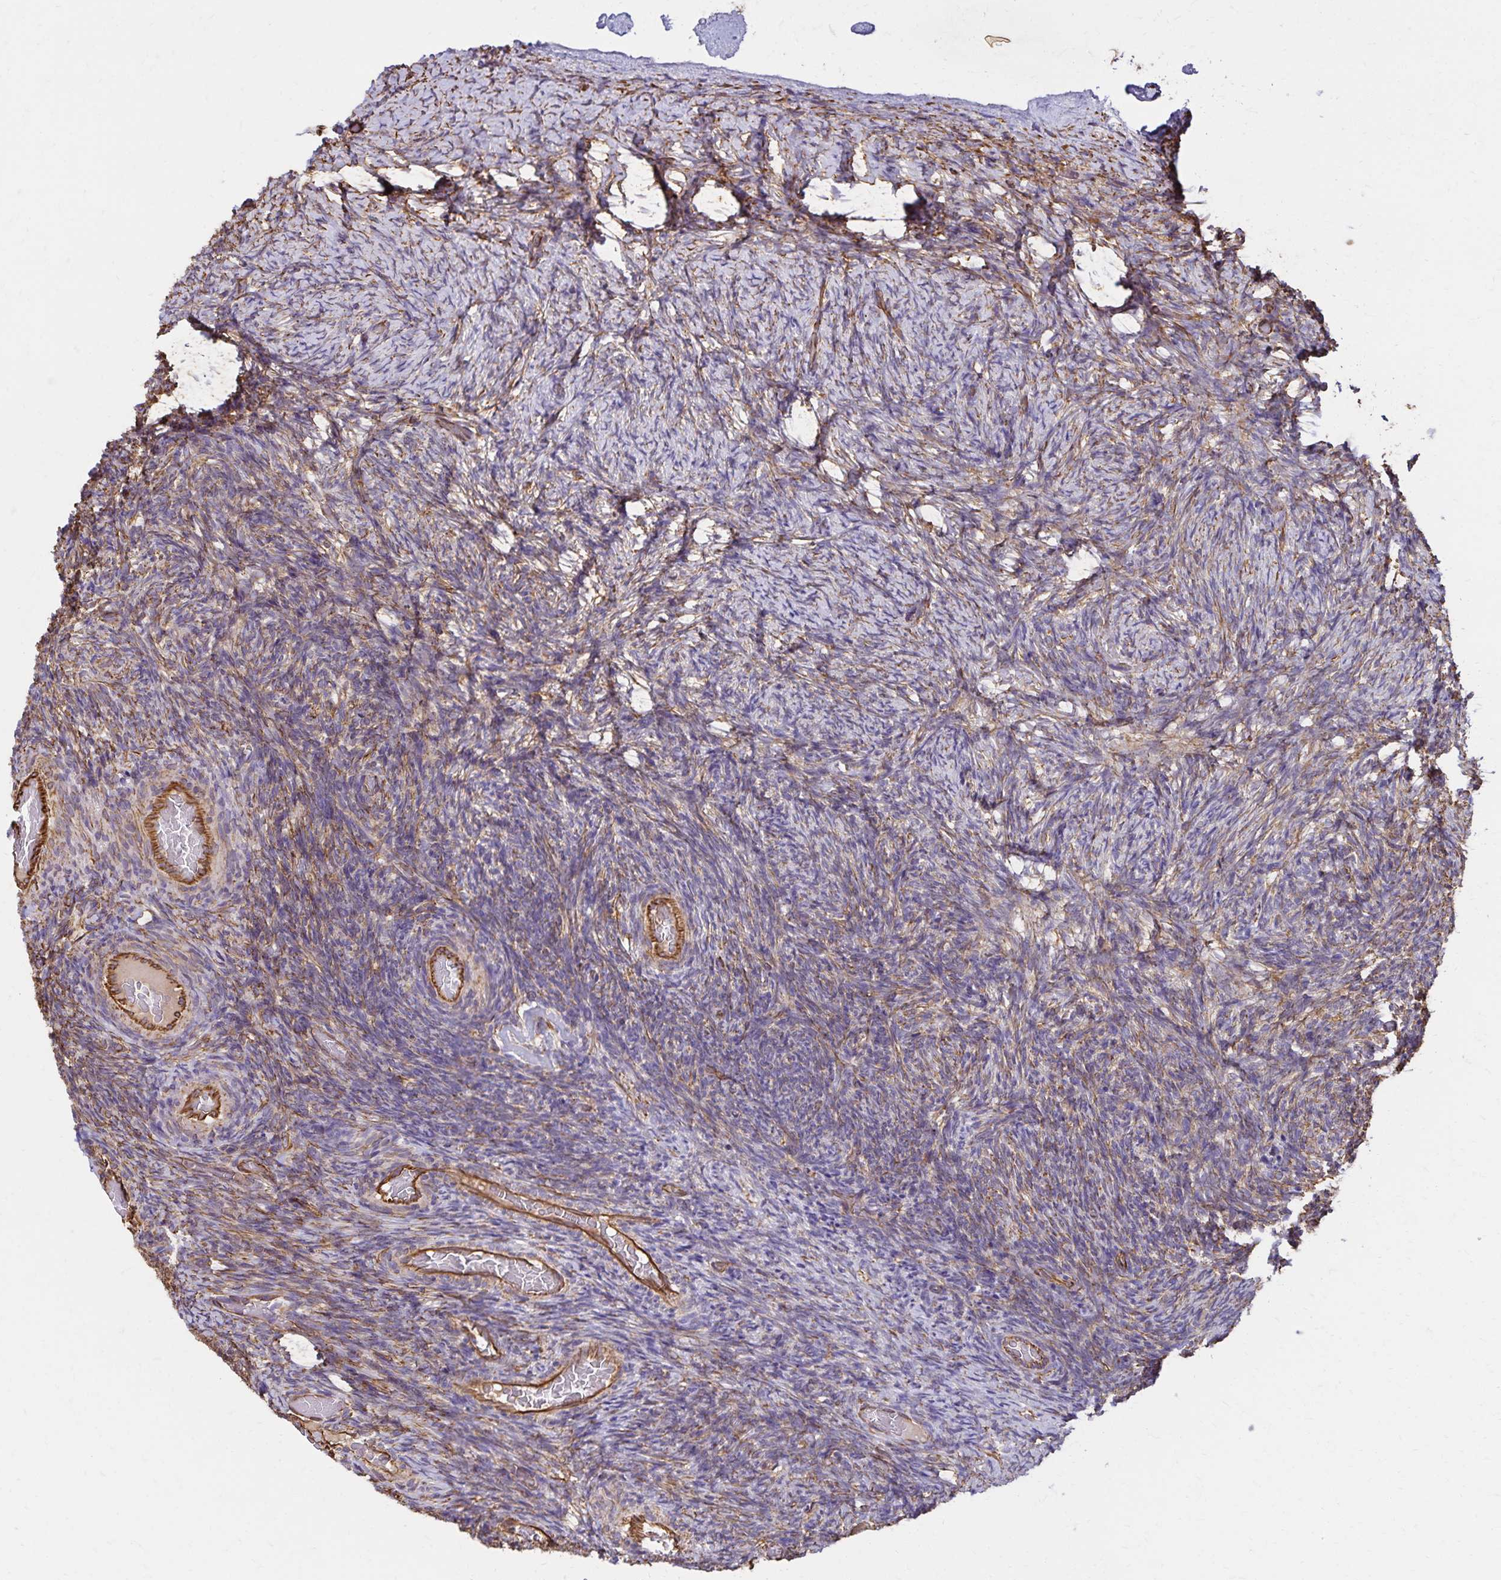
{"staining": {"intensity": "moderate", "quantity": "<25%", "location": "cytoplasmic/membranous"}, "tissue": "ovary", "cell_type": "Ovarian stroma cells", "image_type": "normal", "snomed": [{"axis": "morphology", "description": "Normal tissue, NOS"}, {"axis": "topography", "description": "Ovary"}], "caption": "The photomicrograph reveals staining of normal ovary, revealing moderate cytoplasmic/membranous protein expression (brown color) within ovarian stroma cells. (DAB IHC, brown staining for protein, blue staining for nuclei).", "gene": "TRPV6", "patient": {"sex": "female", "age": 34}}